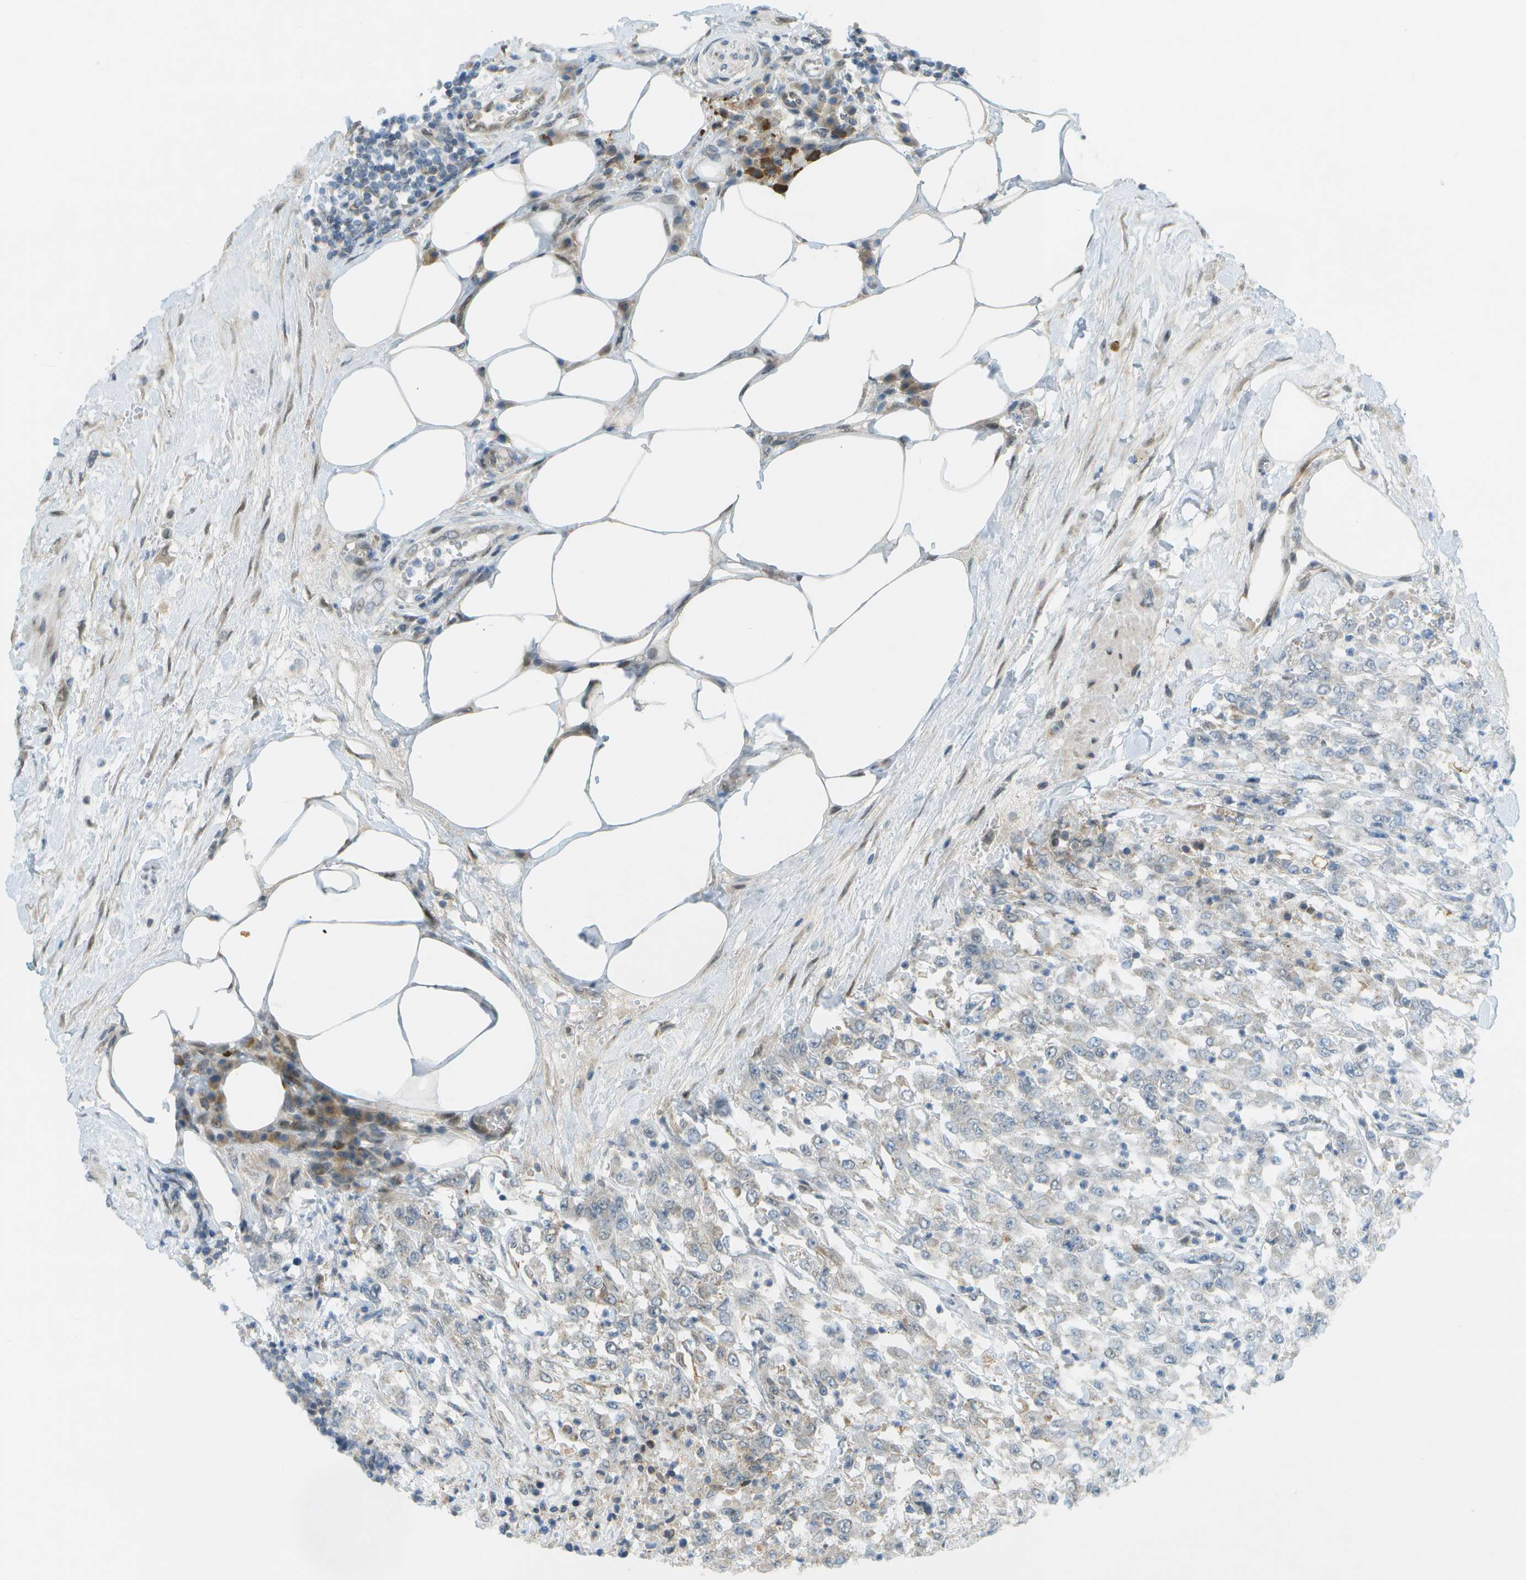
{"staining": {"intensity": "weak", "quantity": "<25%", "location": "nuclear"}, "tissue": "urothelial cancer", "cell_type": "Tumor cells", "image_type": "cancer", "snomed": [{"axis": "morphology", "description": "Urothelial carcinoma, High grade"}, {"axis": "topography", "description": "Urinary bladder"}], "caption": "Tumor cells show no significant expression in urothelial cancer.", "gene": "CACNB4", "patient": {"sex": "male", "age": 46}}